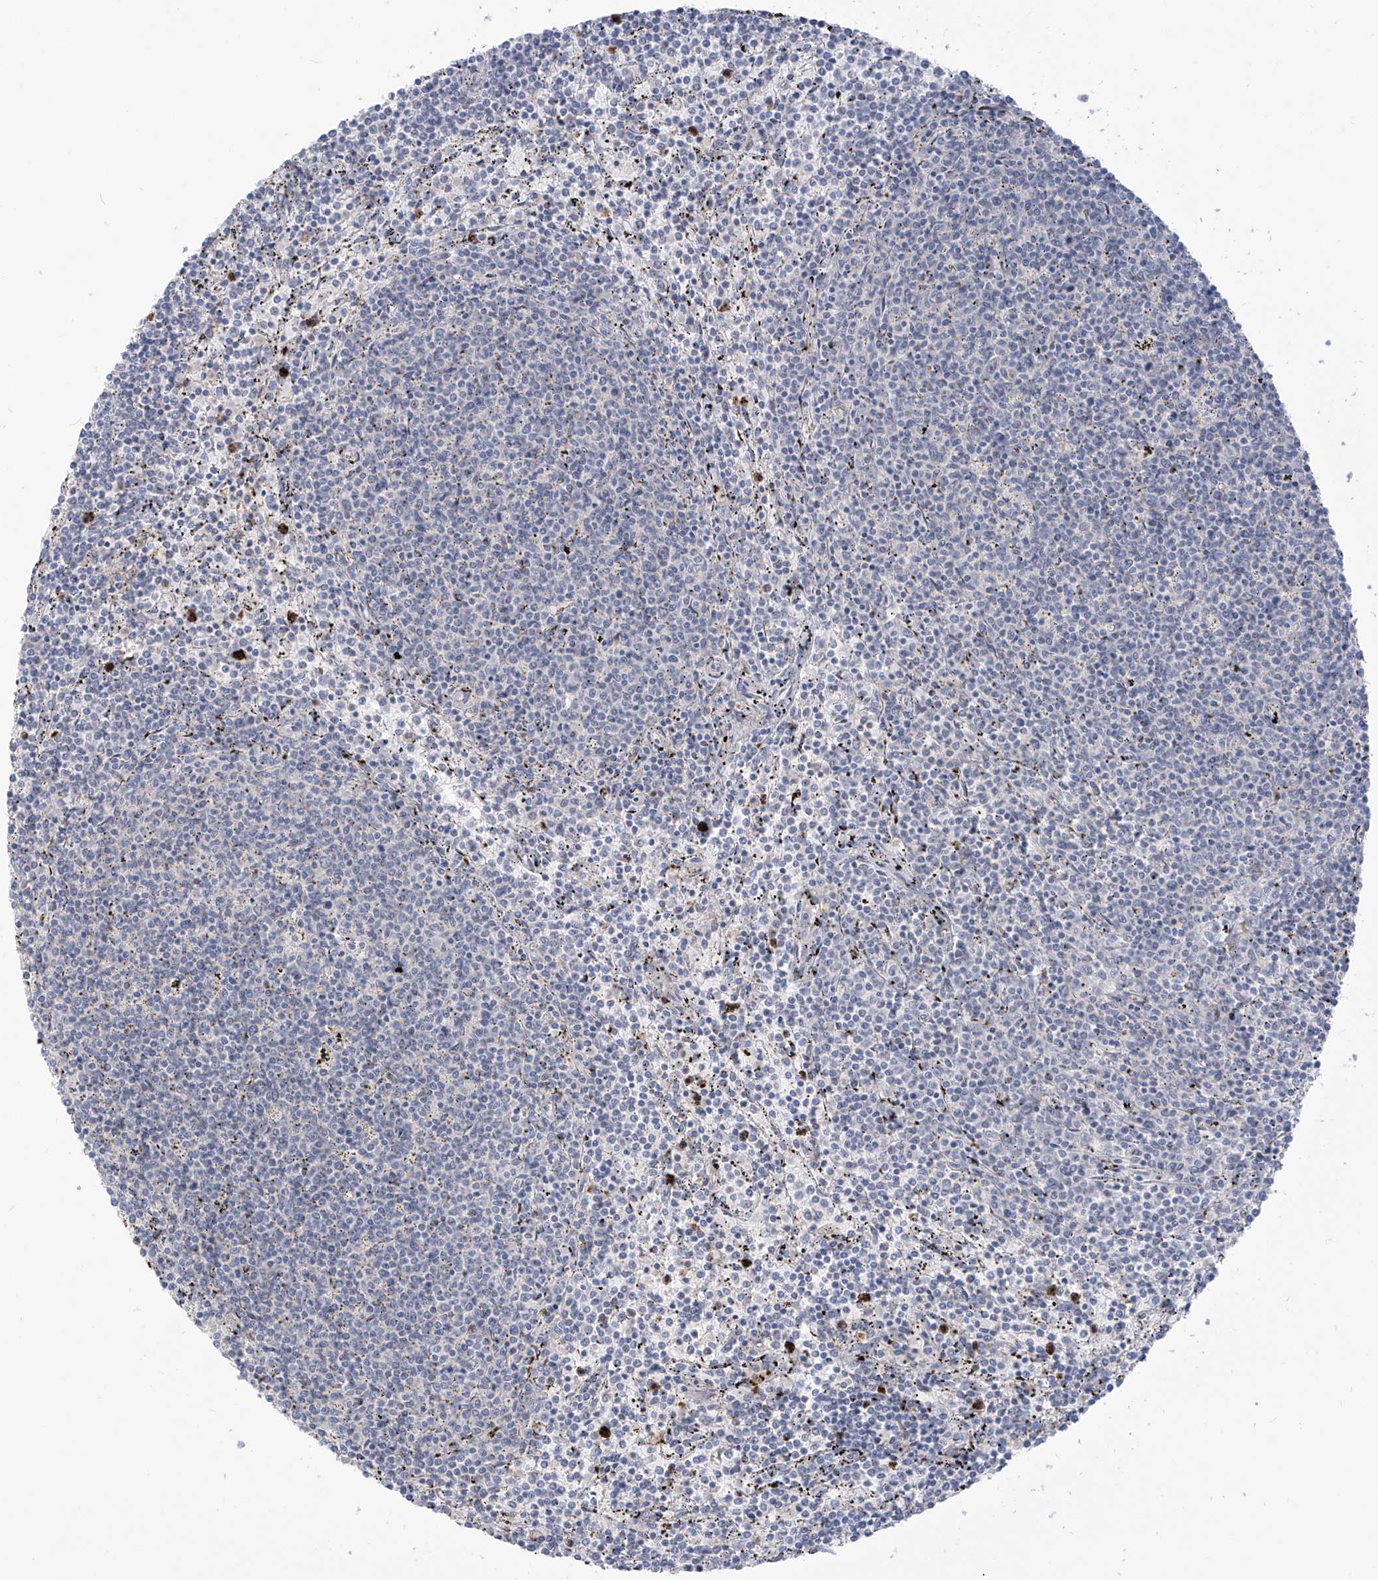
{"staining": {"intensity": "negative", "quantity": "none", "location": "none"}, "tissue": "lymphoma", "cell_type": "Tumor cells", "image_type": "cancer", "snomed": [{"axis": "morphology", "description": "Malignant lymphoma, non-Hodgkin's type, Low grade"}, {"axis": "topography", "description": "Spleen"}], "caption": "Micrograph shows no significant protein expression in tumor cells of low-grade malignant lymphoma, non-Hodgkin's type.", "gene": "NOTO", "patient": {"sex": "female", "age": 50}}